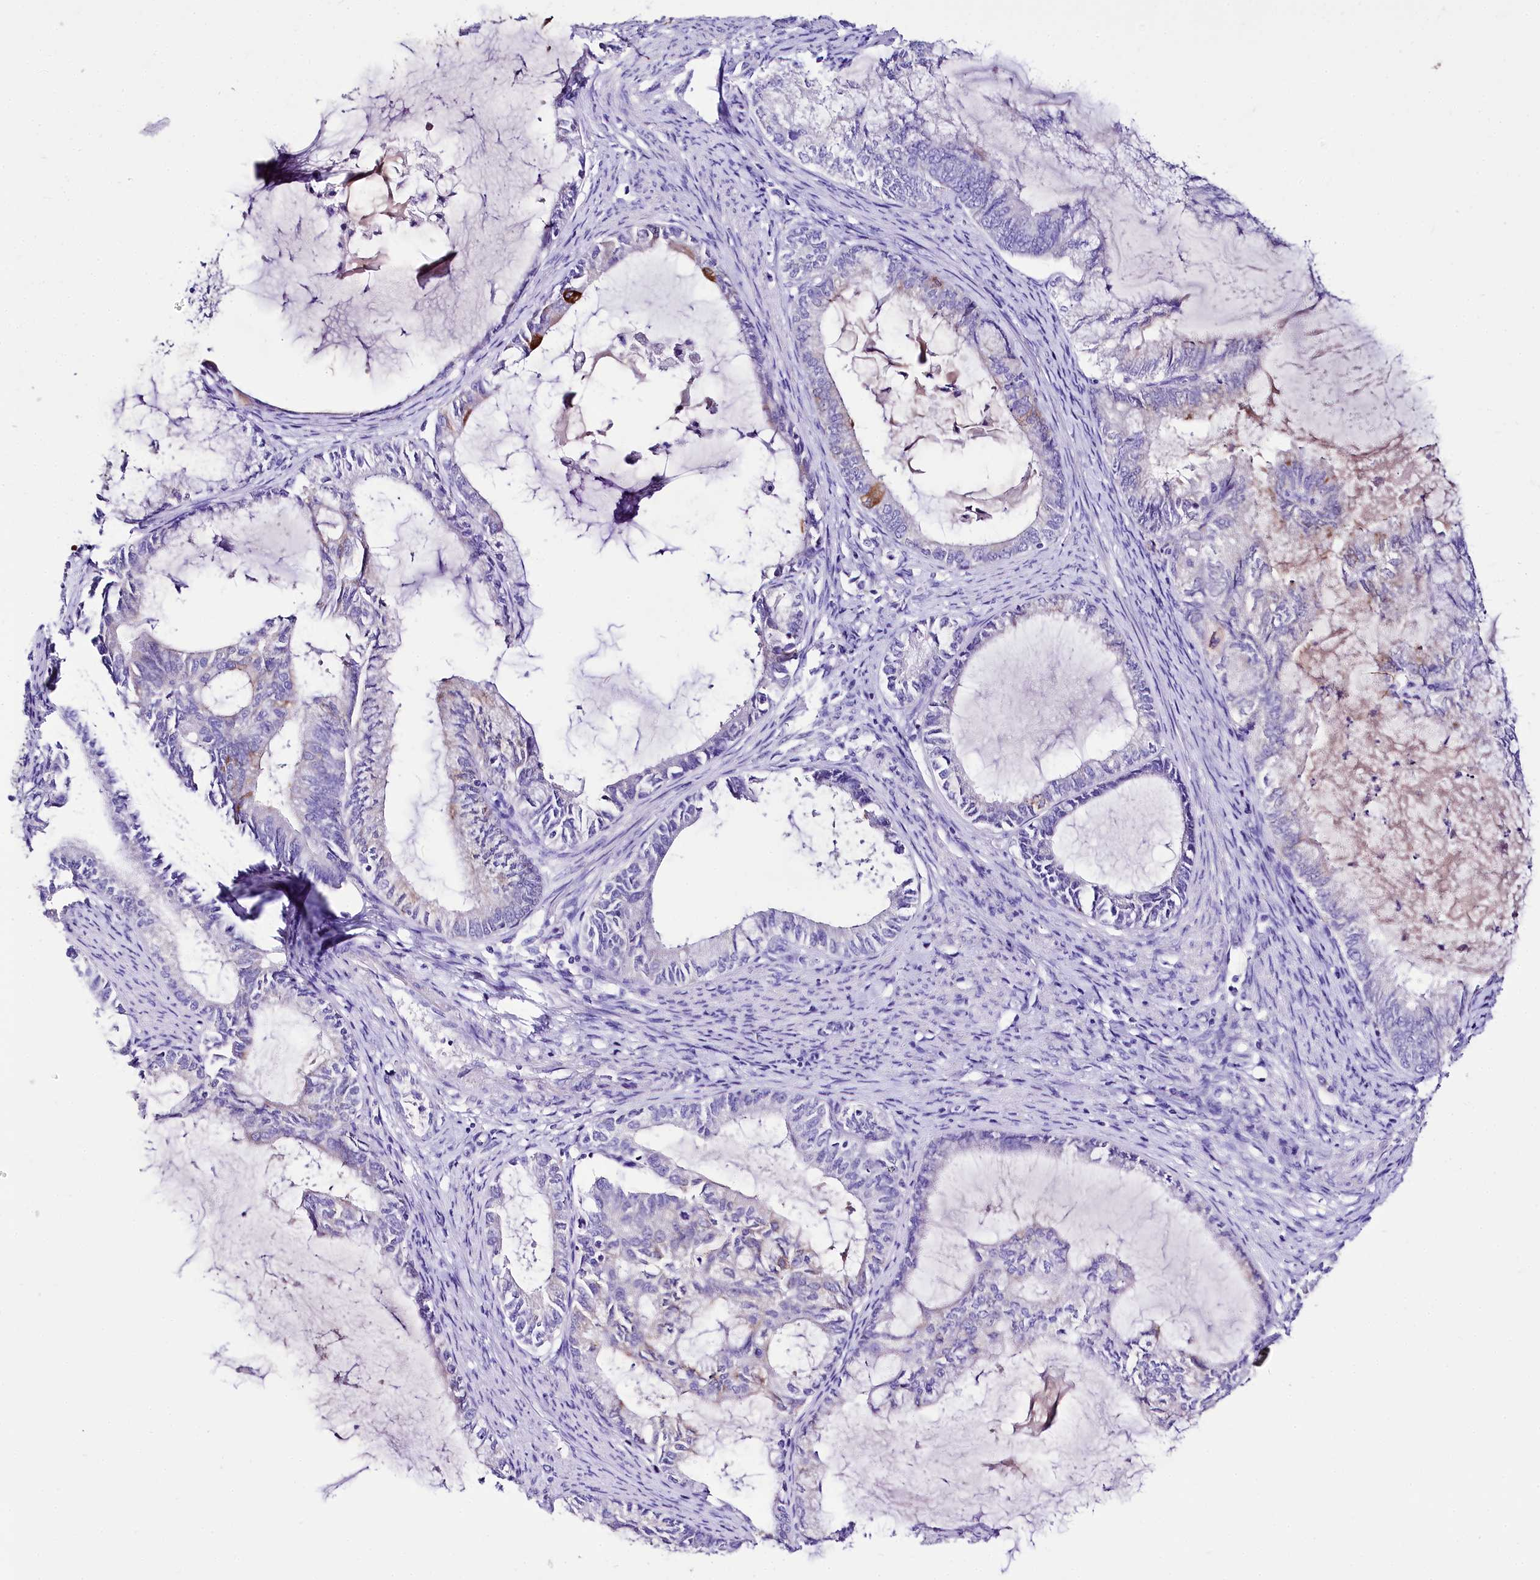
{"staining": {"intensity": "negative", "quantity": "none", "location": "none"}, "tissue": "endometrial cancer", "cell_type": "Tumor cells", "image_type": "cancer", "snomed": [{"axis": "morphology", "description": "Adenocarcinoma, NOS"}, {"axis": "topography", "description": "Endometrium"}], "caption": "DAB (3,3'-diaminobenzidine) immunohistochemical staining of human adenocarcinoma (endometrial) demonstrates no significant positivity in tumor cells.", "gene": "A2ML1", "patient": {"sex": "female", "age": 86}}